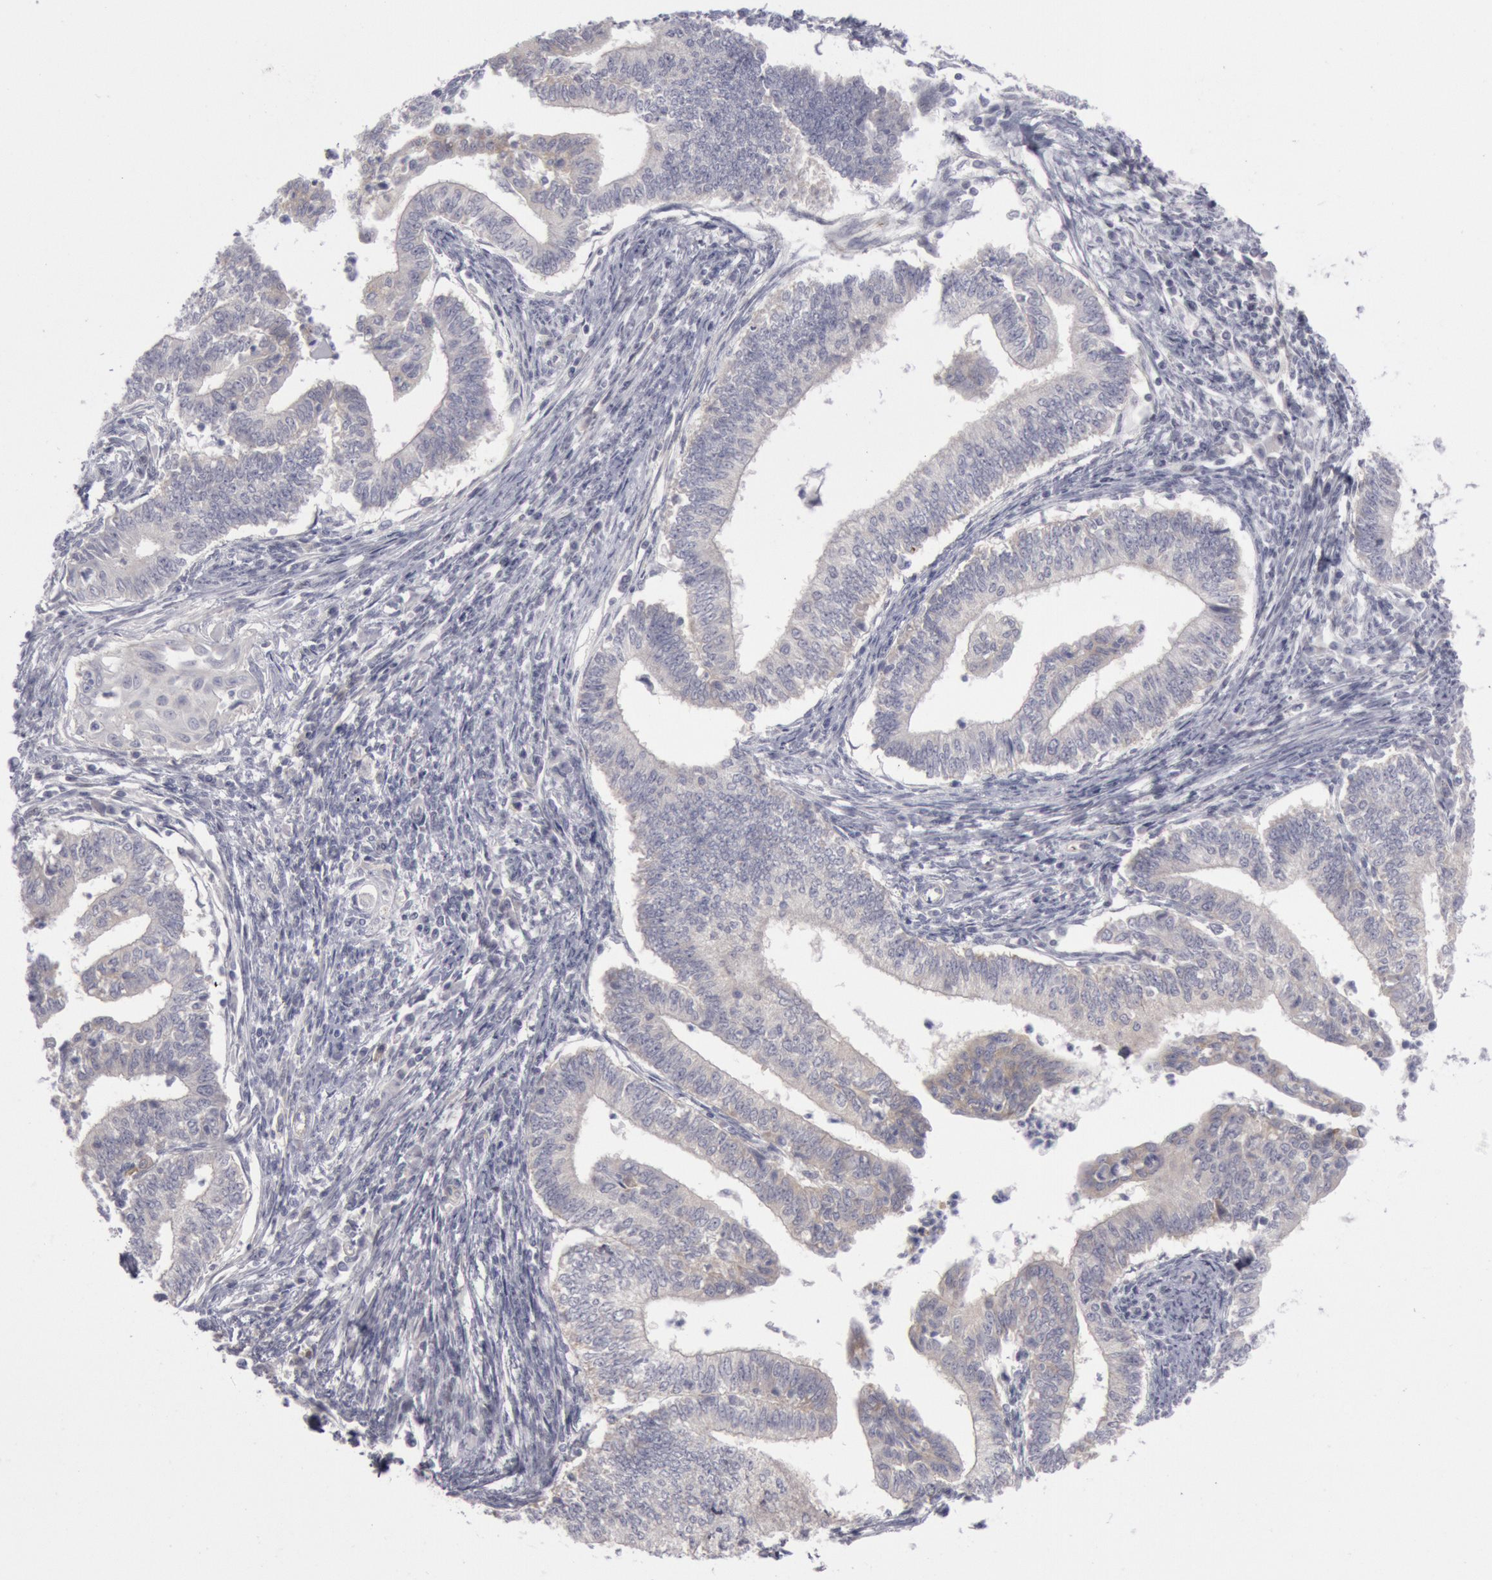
{"staining": {"intensity": "negative", "quantity": "none", "location": "none"}, "tissue": "endometrial cancer", "cell_type": "Tumor cells", "image_type": "cancer", "snomed": [{"axis": "morphology", "description": "Adenocarcinoma, NOS"}, {"axis": "topography", "description": "Endometrium"}], "caption": "Tumor cells show no significant staining in endometrial cancer.", "gene": "JOSD1", "patient": {"sex": "female", "age": 66}}